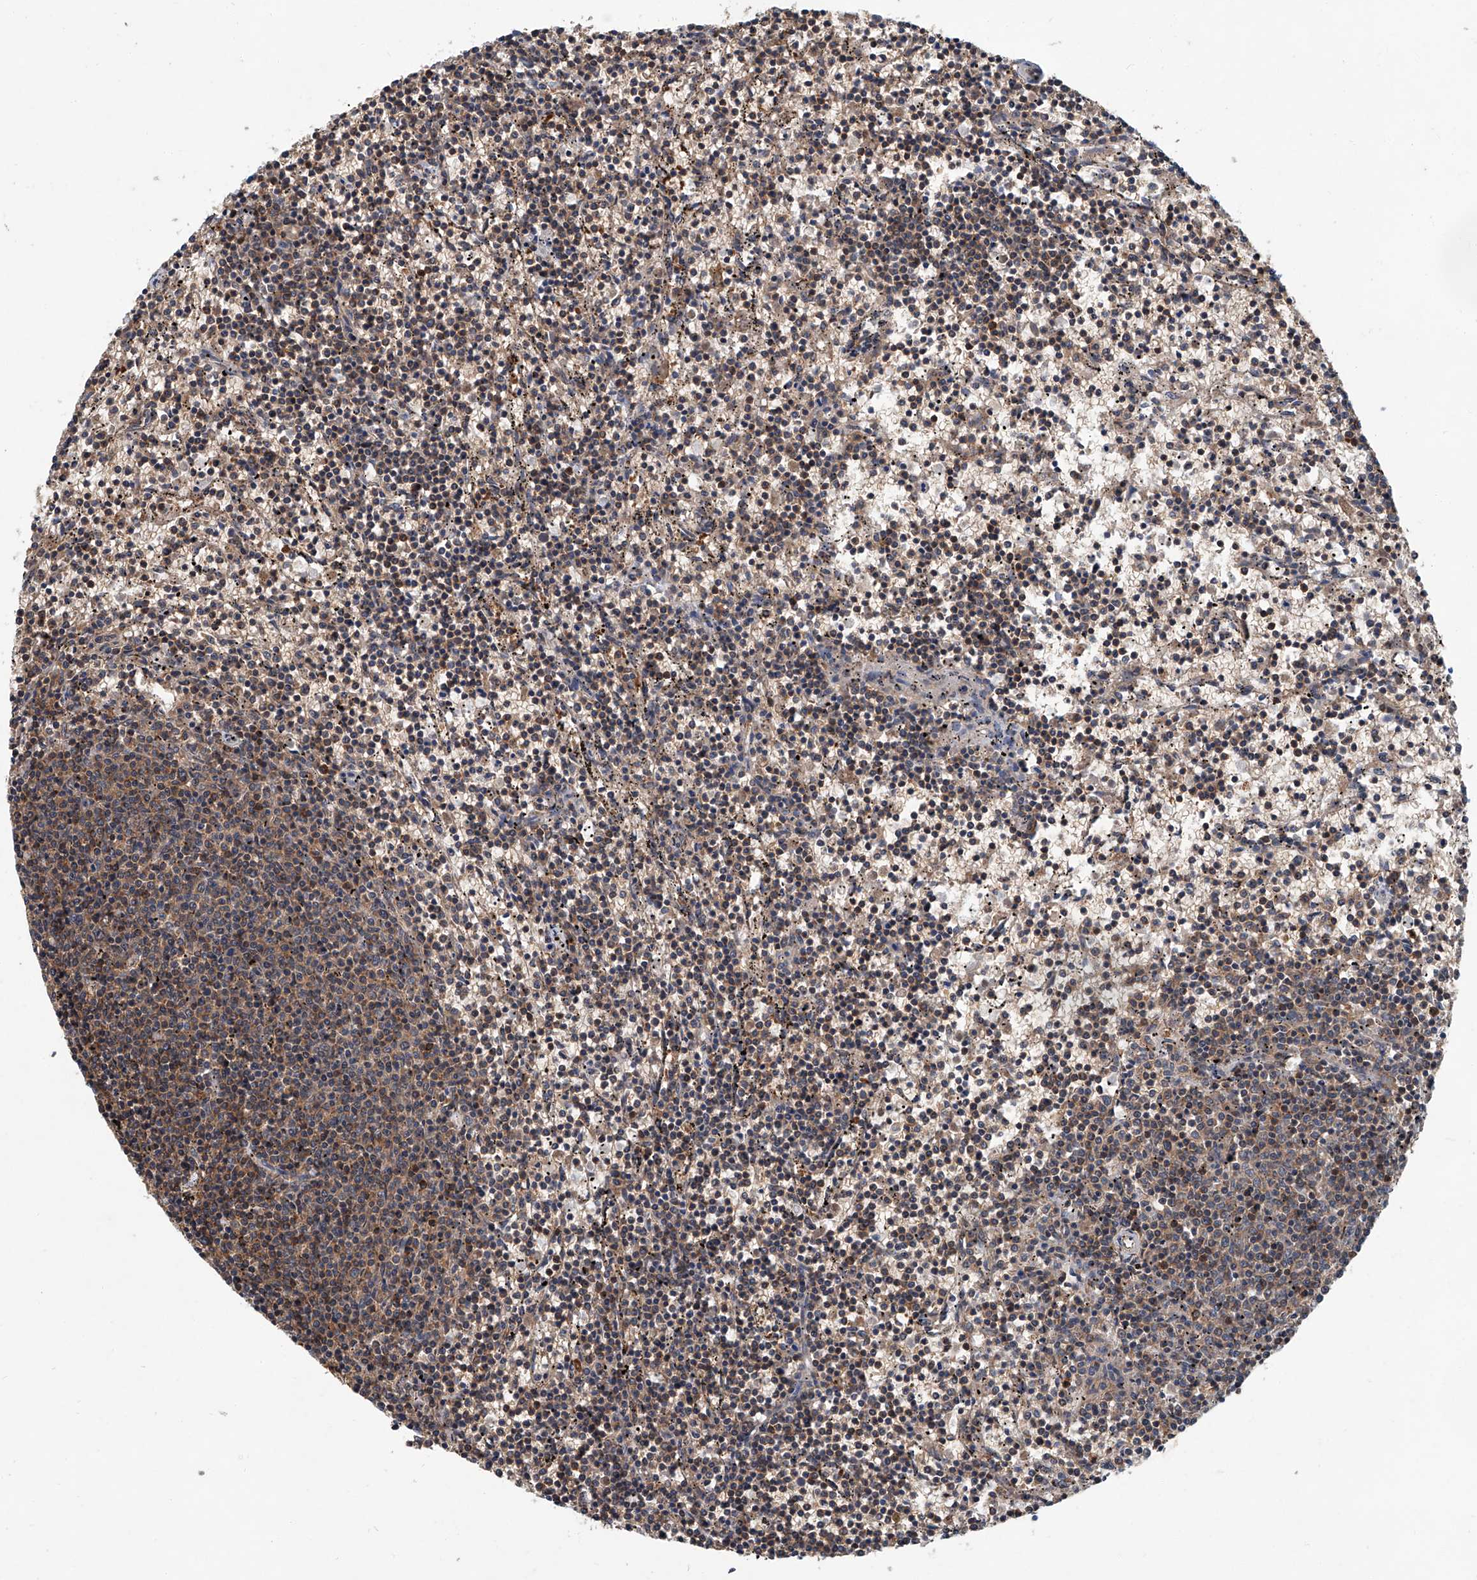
{"staining": {"intensity": "moderate", "quantity": "25%-75%", "location": "cytoplasmic/membranous"}, "tissue": "lymphoma", "cell_type": "Tumor cells", "image_type": "cancer", "snomed": [{"axis": "morphology", "description": "Malignant lymphoma, non-Hodgkin's type, Low grade"}, {"axis": "topography", "description": "Spleen"}], "caption": "Immunohistochemical staining of lymphoma demonstrates moderate cytoplasmic/membranous protein expression in approximately 25%-75% of tumor cells.", "gene": "CLK1", "patient": {"sex": "female", "age": 50}}